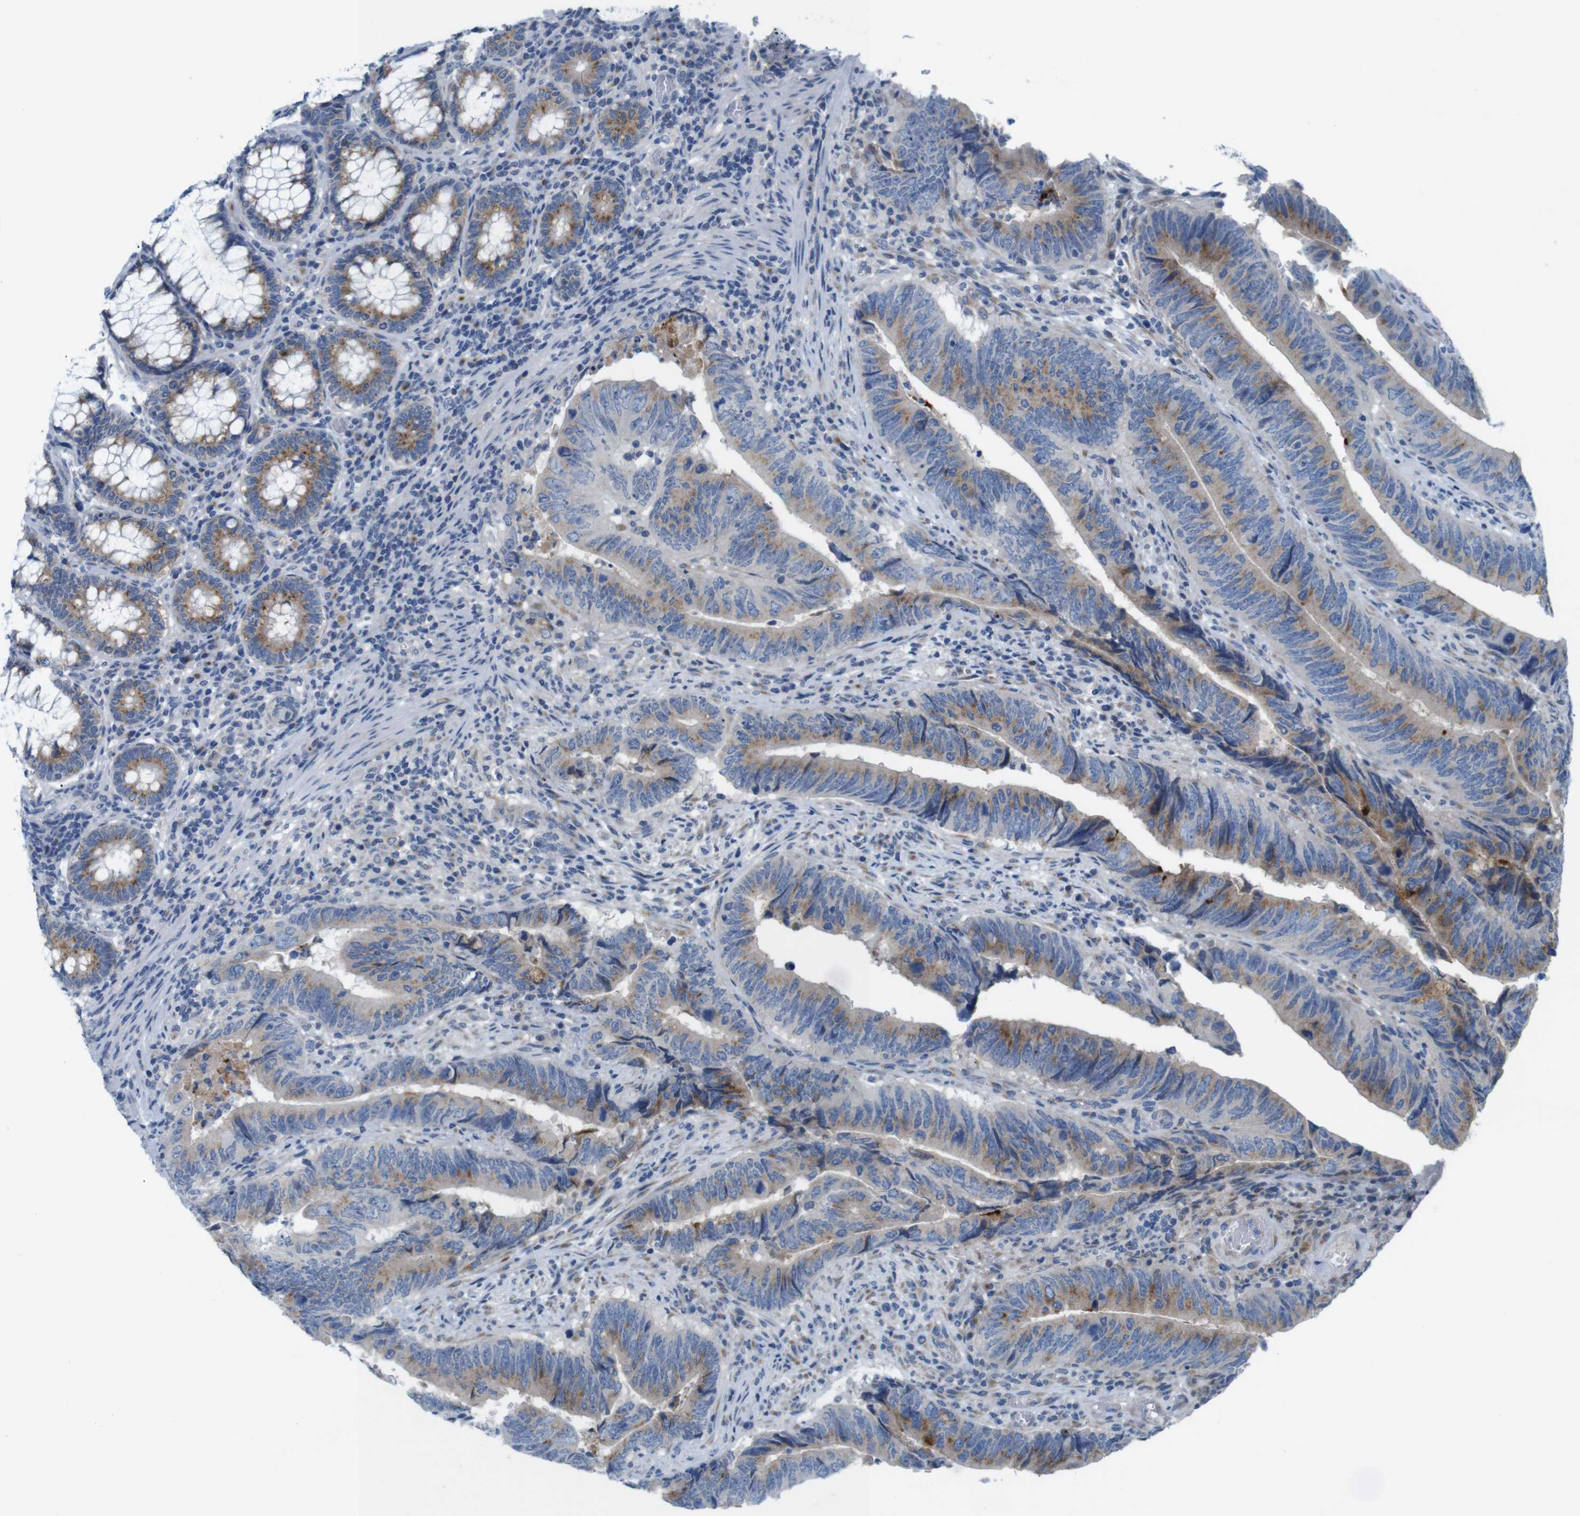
{"staining": {"intensity": "moderate", "quantity": ">75%", "location": "cytoplasmic/membranous"}, "tissue": "colorectal cancer", "cell_type": "Tumor cells", "image_type": "cancer", "snomed": [{"axis": "morphology", "description": "Normal tissue, NOS"}, {"axis": "morphology", "description": "Adenocarcinoma, NOS"}, {"axis": "topography", "description": "Colon"}], "caption": "High-magnification brightfield microscopy of adenocarcinoma (colorectal) stained with DAB (3,3'-diaminobenzidine) (brown) and counterstained with hematoxylin (blue). tumor cells exhibit moderate cytoplasmic/membranous positivity is present in about>75% of cells. Nuclei are stained in blue.", "gene": "GOLGA2", "patient": {"sex": "male", "age": 56}}